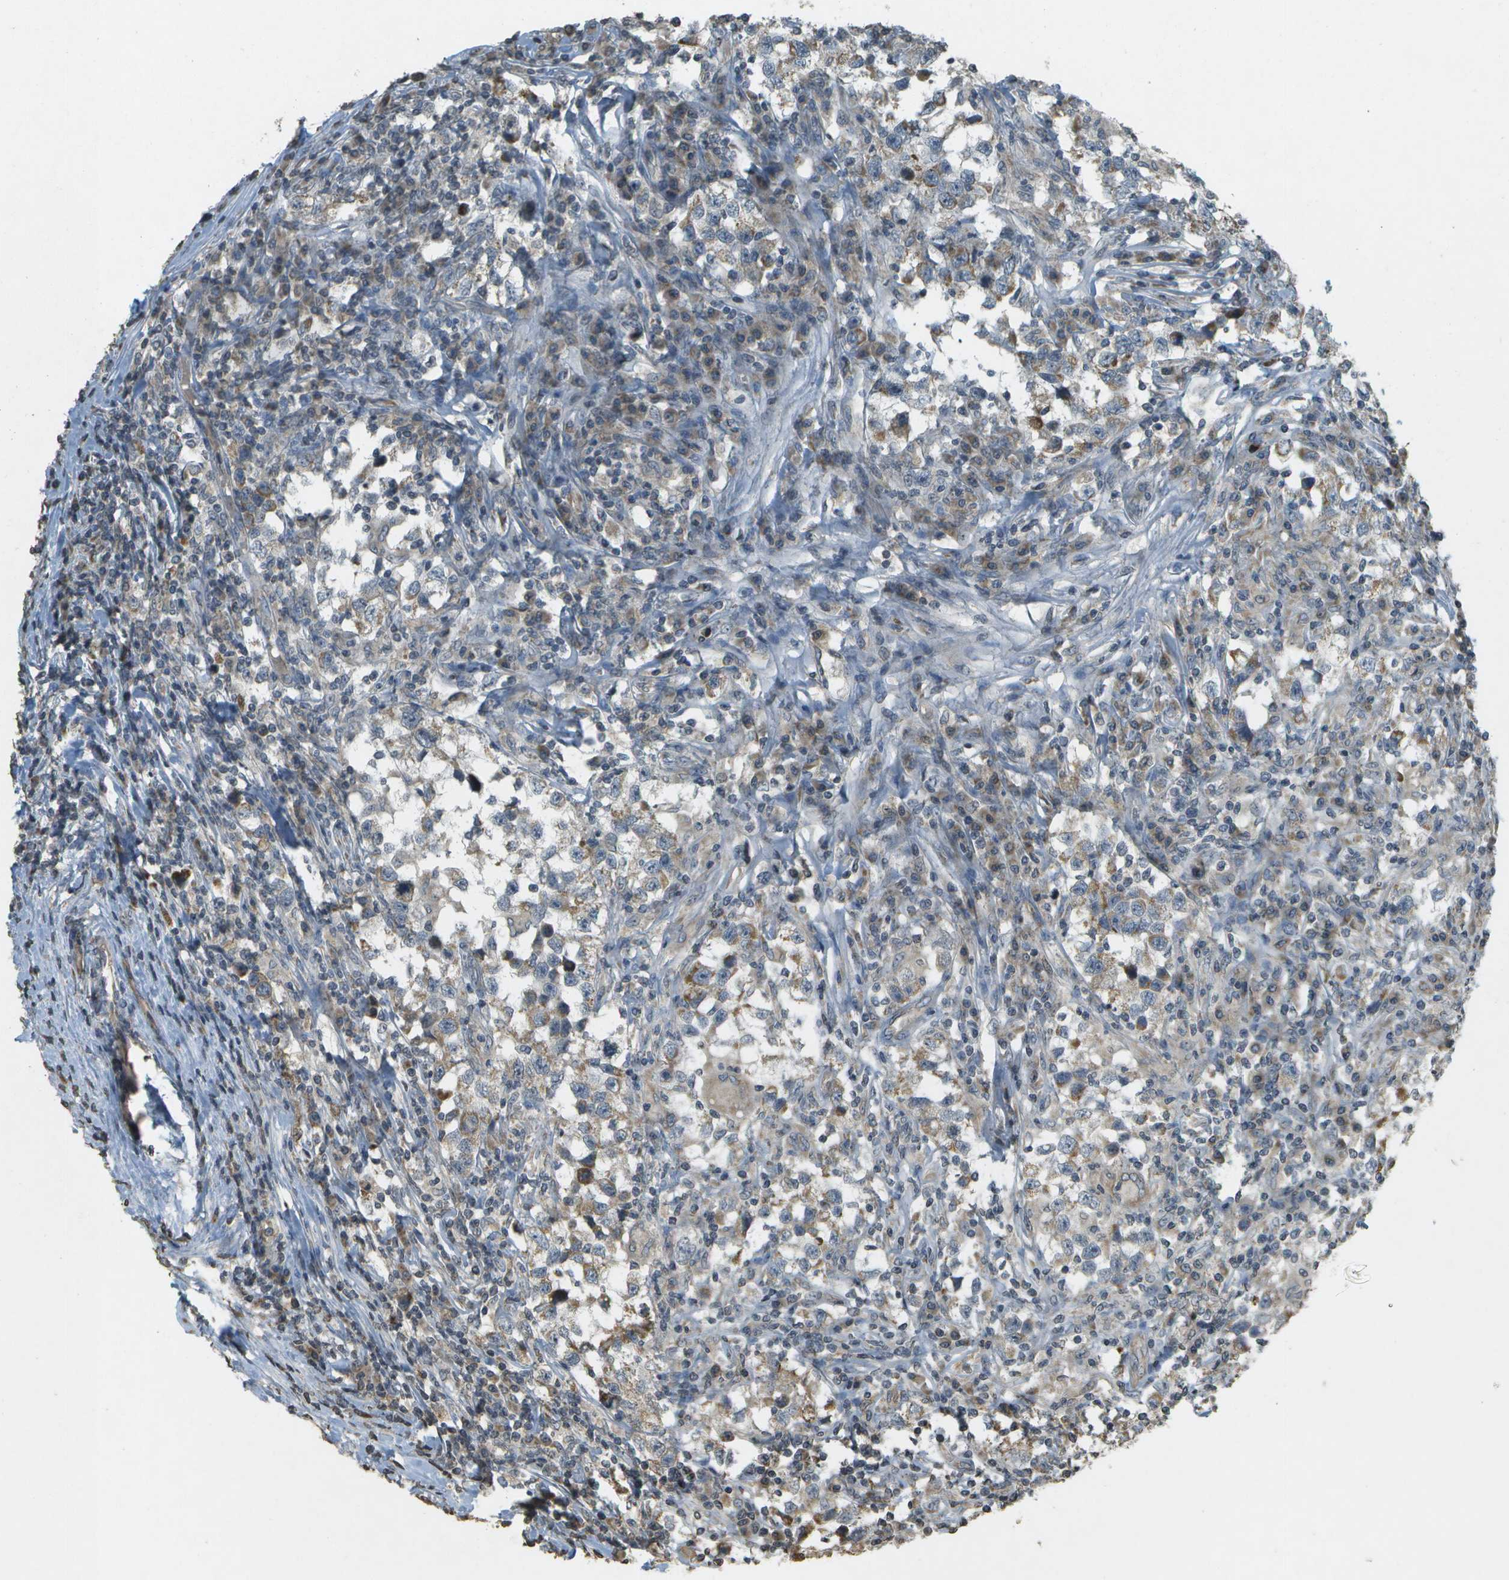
{"staining": {"intensity": "moderate", "quantity": "<25%", "location": "cytoplasmic/membranous"}, "tissue": "testis cancer", "cell_type": "Tumor cells", "image_type": "cancer", "snomed": [{"axis": "morphology", "description": "Carcinoma, Embryonal, NOS"}, {"axis": "topography", "description": "Testis"}], "caption": "Immunohistochemical staining of testis embryonal carcinoma exhibits low levels of moderate cytoplasmic/membranous protein staining in about <25% of tumor cells. The protein is shown in brown color, while the nuclei are stained blue.", "gene": "RAB21", "patient": {"sex": "male", "age": 21}}